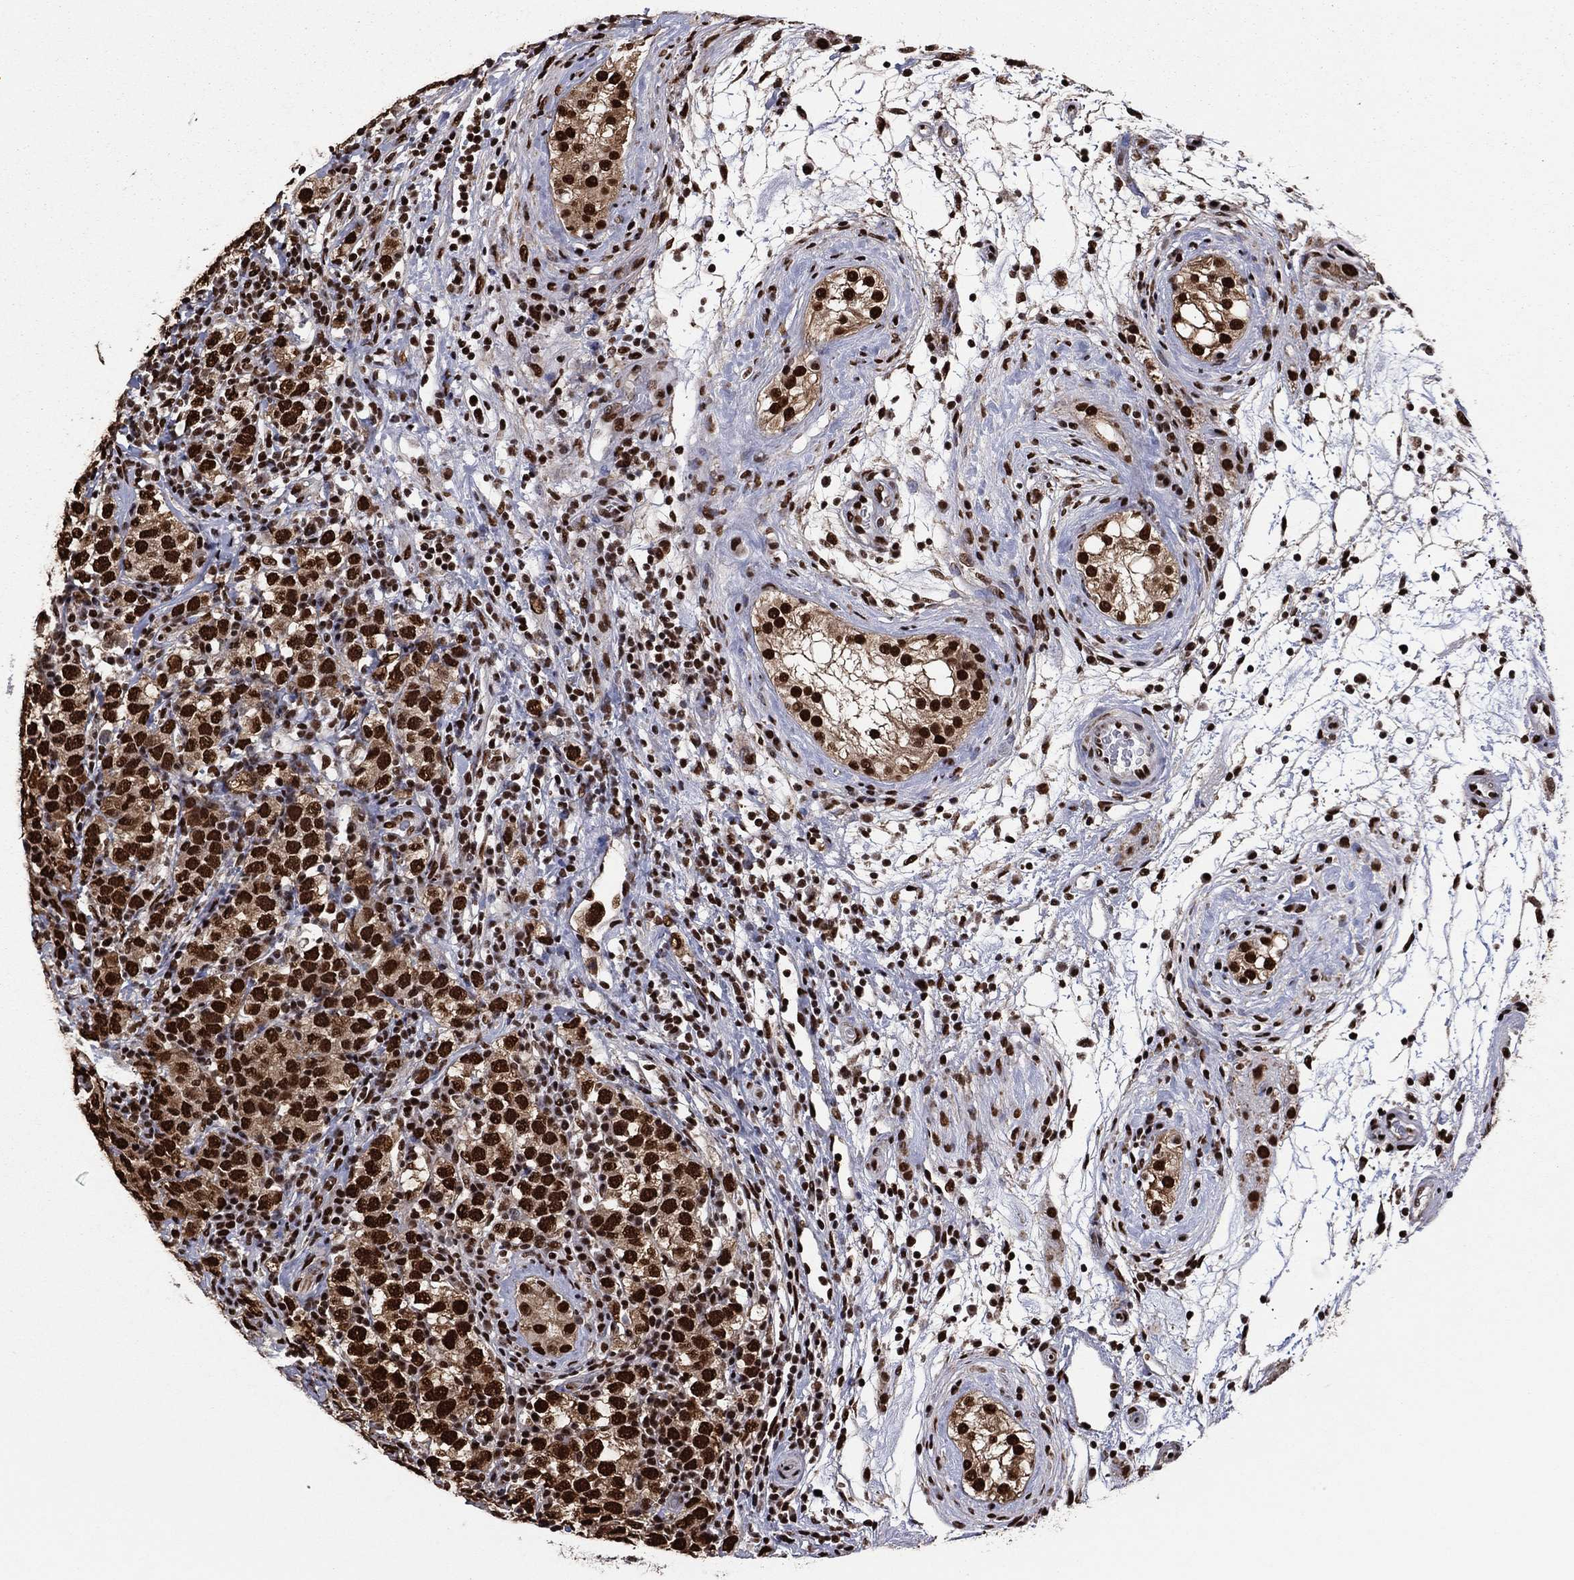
{"staining": {"intensity": "strong", "quantity": ">75%", "location": "nuclear"}, "tissue": "testis cancer", "cell_type": "Tumor cells", "image_type": "cancer", "snomed": [{"axis": "morphology", "description": "Seminoma, NOS"}, {"axis": "topography", "description": "Testis"}], "caption": "Tumor cells display strong nuclear staining in about >75% of cells in testis cancer (seminoma).", "gene": "TP53BP1", "patient": {"sex": "male", "age": 34}}